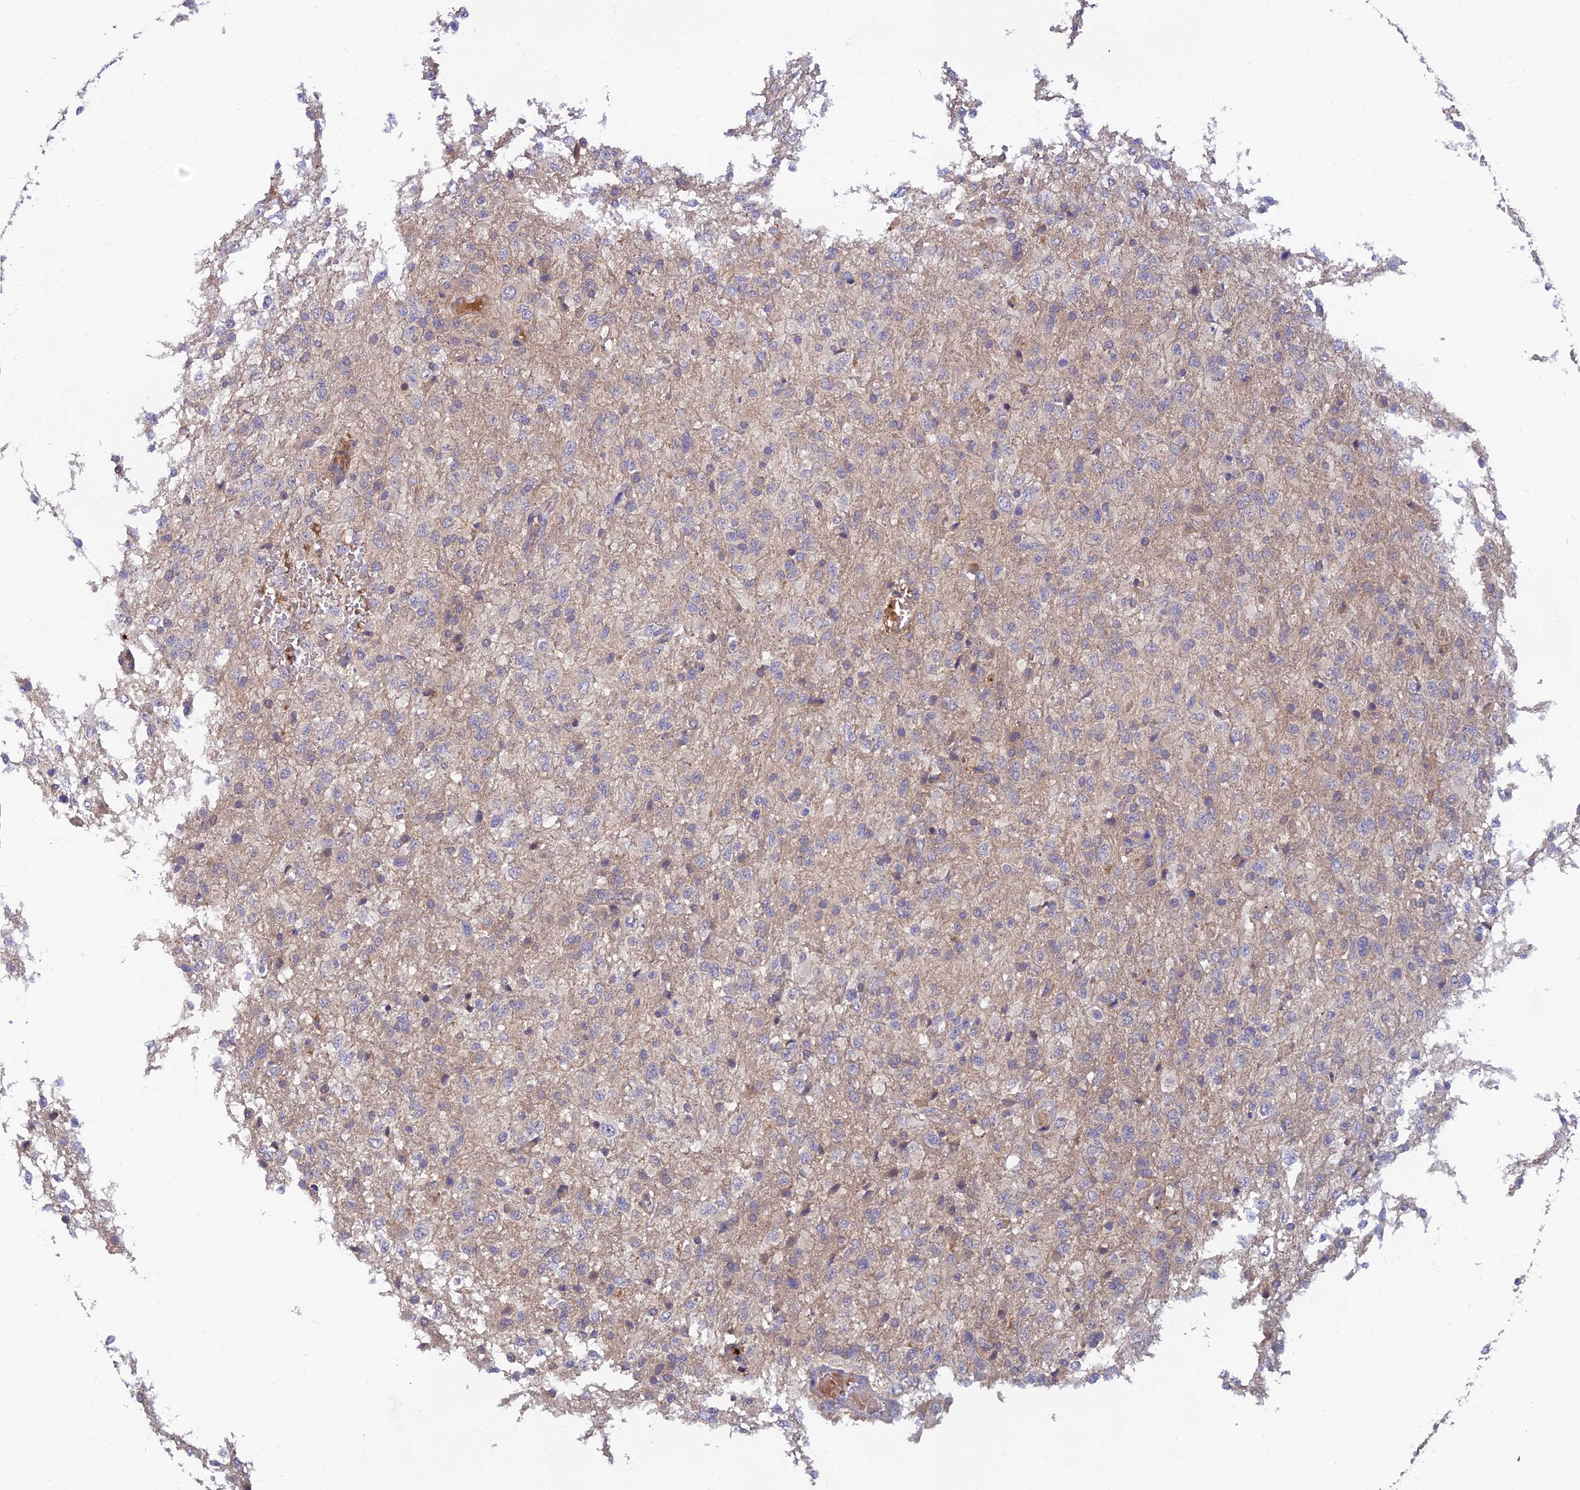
{"staining": {"intensity": "negative", "quantity": "none", "location": "none"}, "tissue": "glioma", "cell_type": "Tumor cells", "image_type": "cancer", "snomed": [{"axis": "morphology", "description": "Glioma, malignant, High grade"}, {"axis": "topography", "description": "Brain"}], "caption": "Immunohistochemistry photomicrograph of neoplastic tissue: glioma stained with DAB shows no significant protein staining in tumor cells. (Immunohistochemistry, brightfield microscopy, high magnification).", "gene": "FAM151B", "patient": {"sex": "female", "age": 74}}